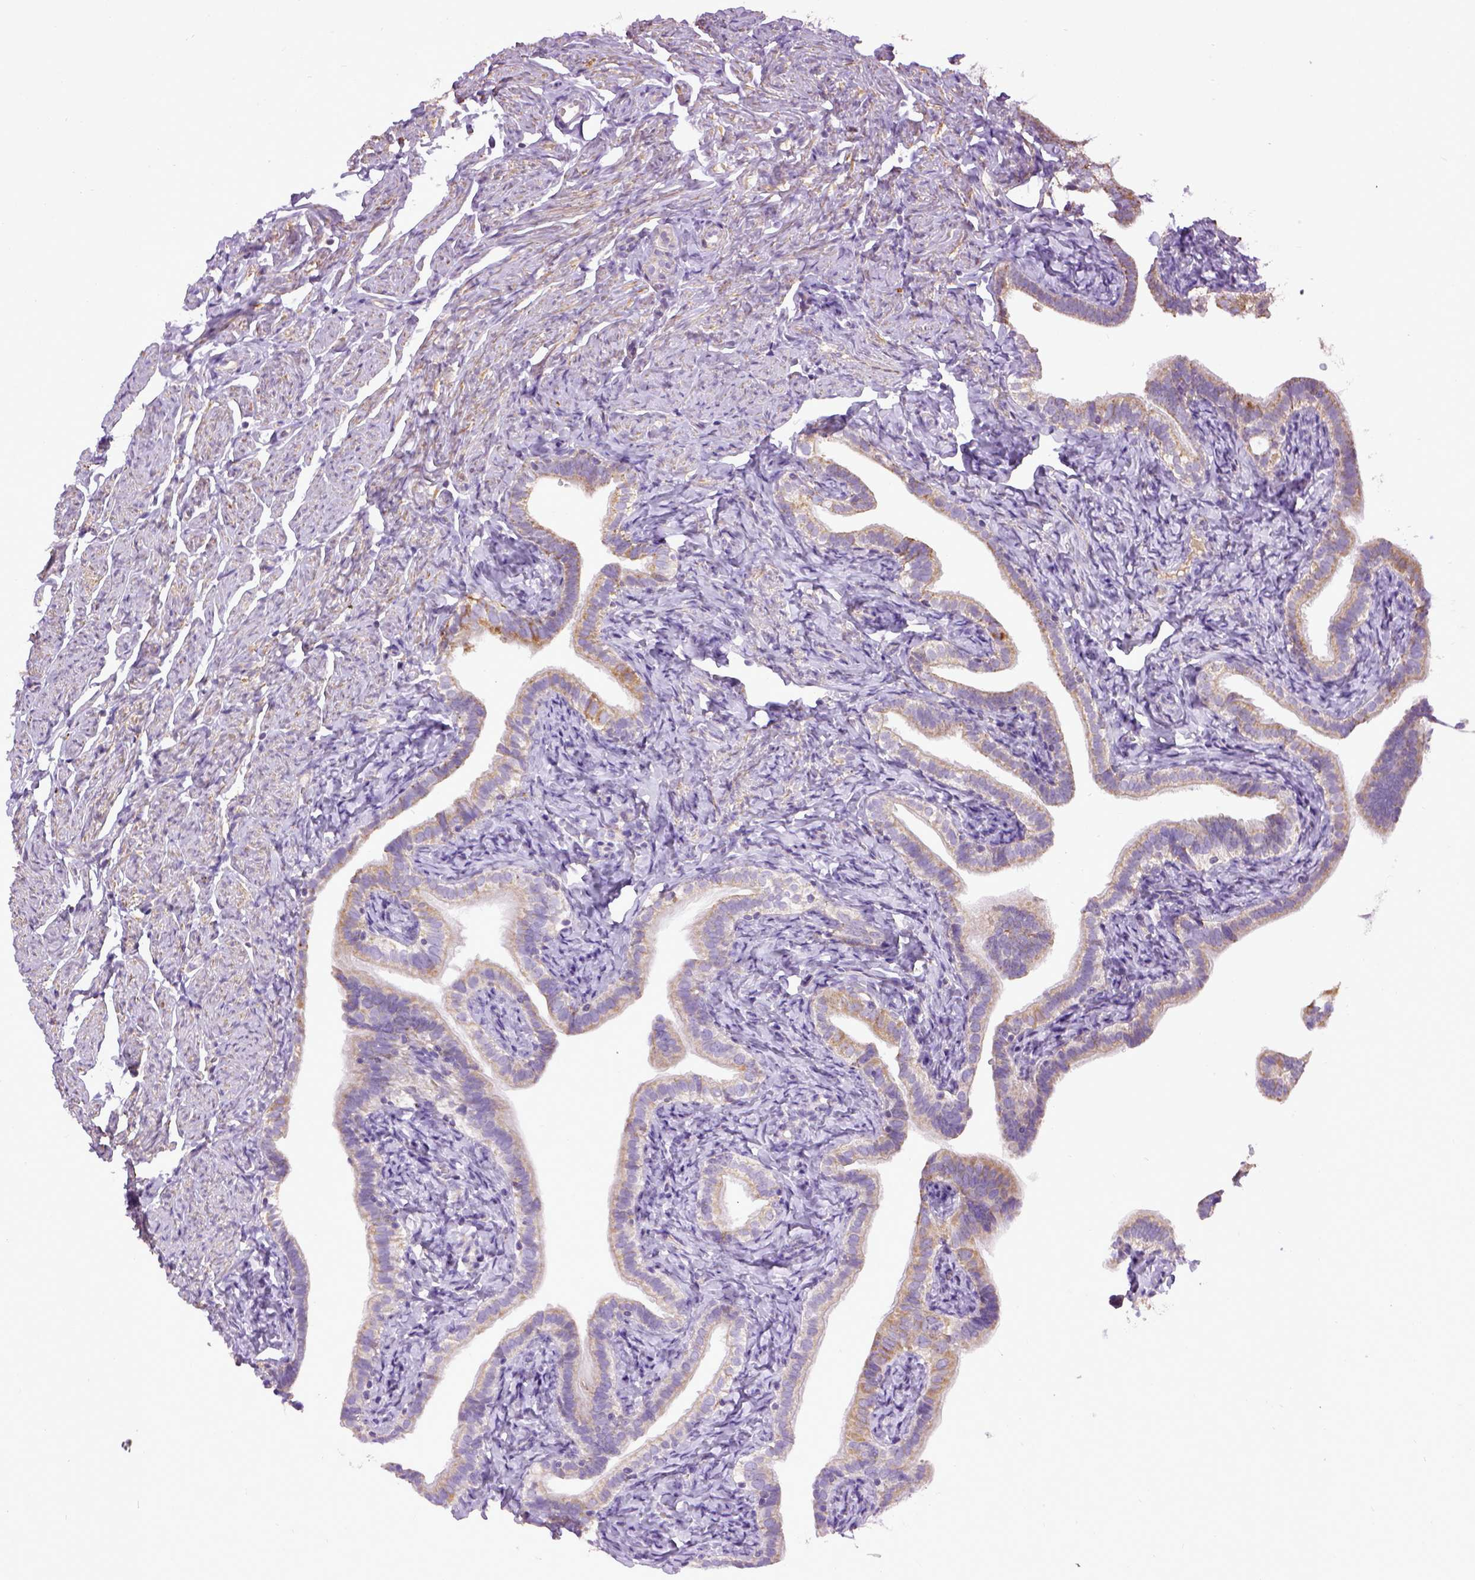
{"staining": {"intensity": "weak", "quantity": ">75%", "location": "cytoplasmic/membranous"}, "tissue": "fallopian tube", "cell_type": "Glandular cells", "image_type": "normal", "snomed": [{"axis": "morphology", "description": "Normal tissue, NOS"}, {"axis": "topography", "description": "Fallopian tube"}], "caption": "Protein expression analysis of benign fallopian tube demonstrates weak cytoplasmic/membranous staining in about >75% of glandular cells.", "gene": "ENG", "patient": {"sex": "female", "age": 41}}